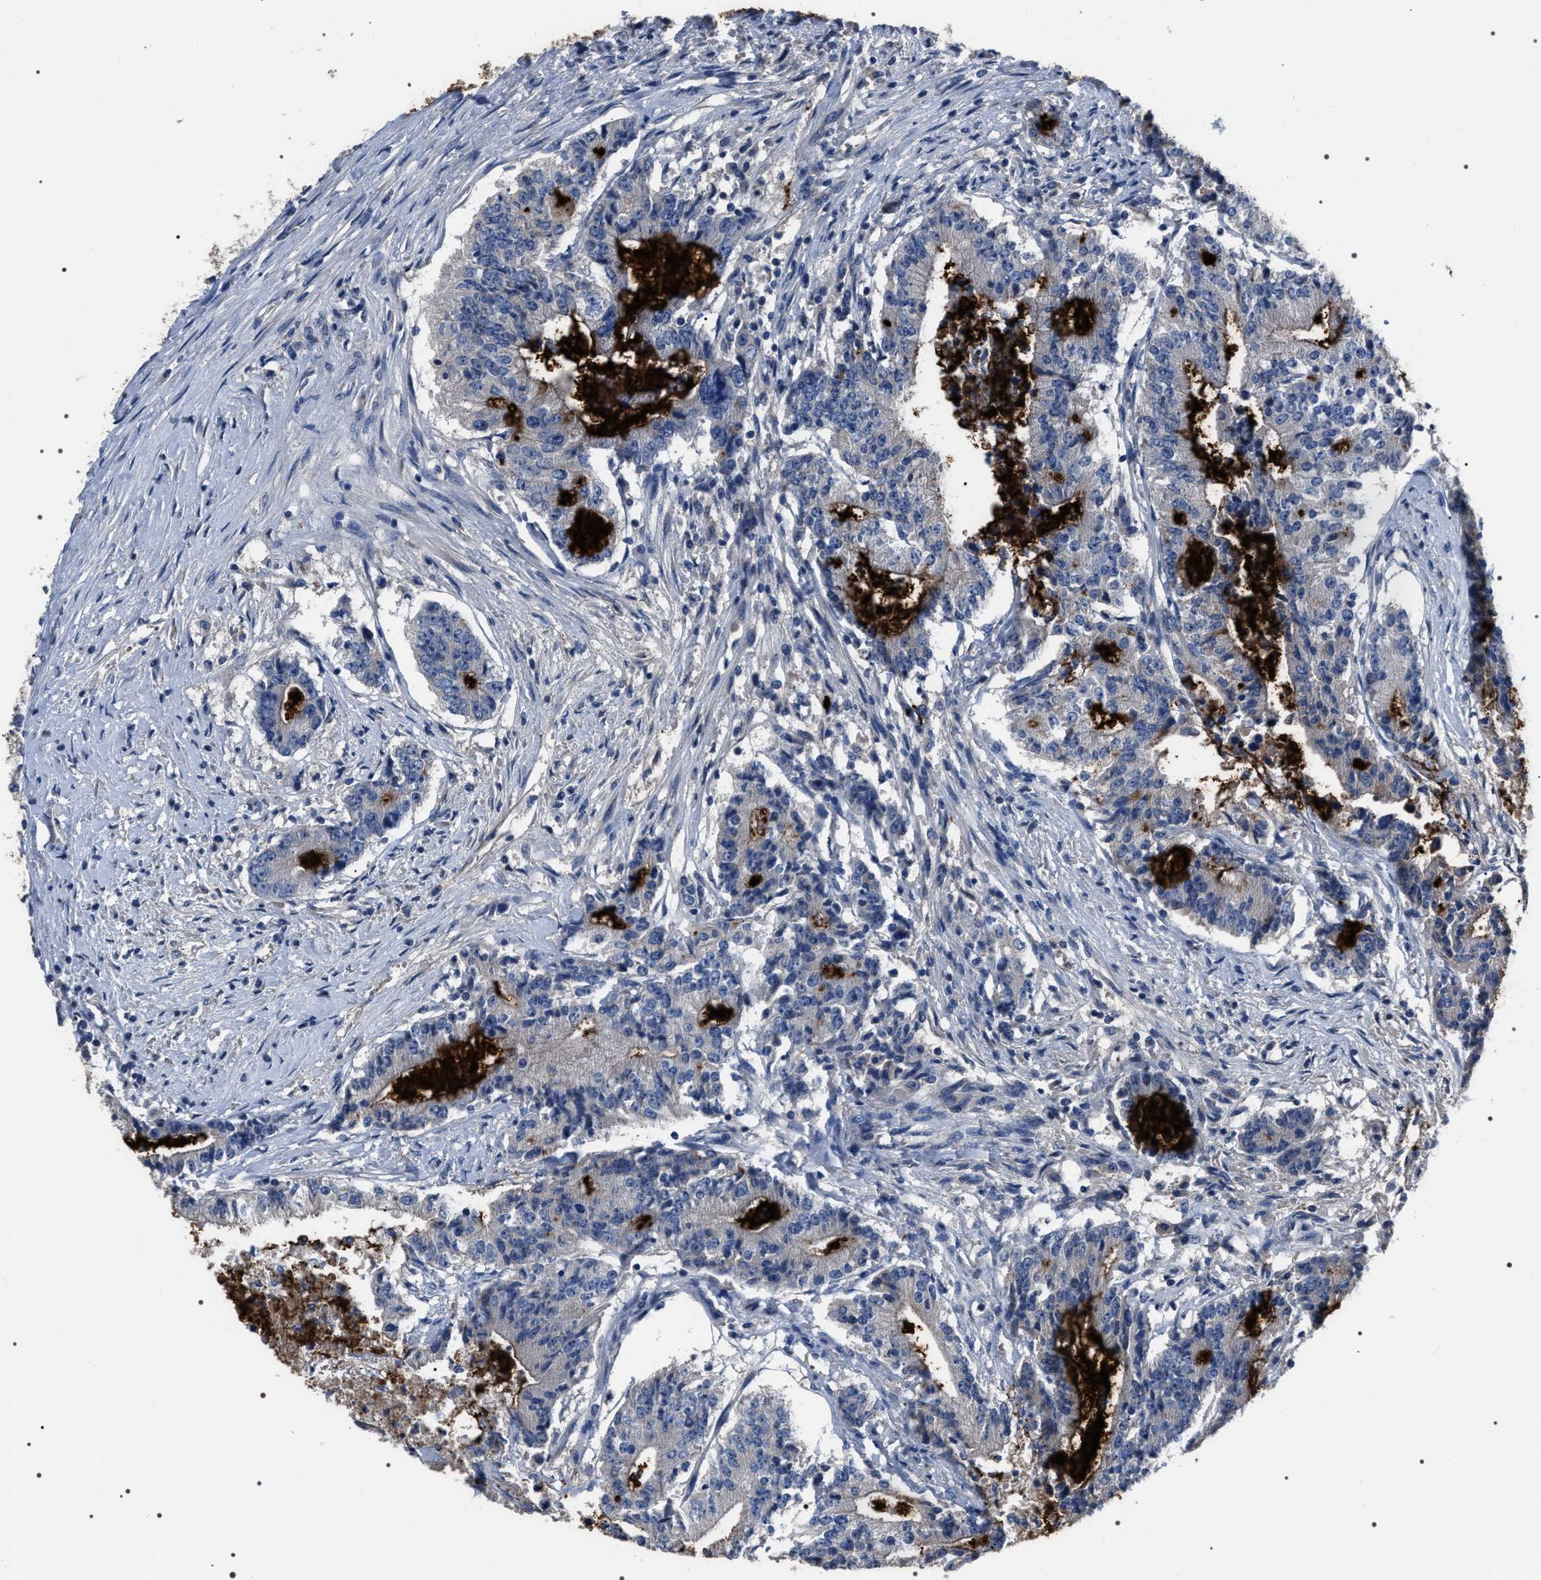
{"staining": {"intensity": "negative", "quantity": "none", "location": "none"}, "tissue": "colorectal cancer", "cell_type": "Tumor cells", "image_type": "cancer", "snomed": [{"axis": "morphology", "description": "Adenocarcinoma, NOS"}, {"axis": "topography", "description": "Colon"}], "caption": "Micrograph shows no protein staining in tumor cells of colorectal adenocarcinoma tissue. (Brightfield microscopy of DAB immunohistochemistry (IHC) at high magnification).", "gene": "TRIM54", "patient": {"sex": "female", "age": 77}}